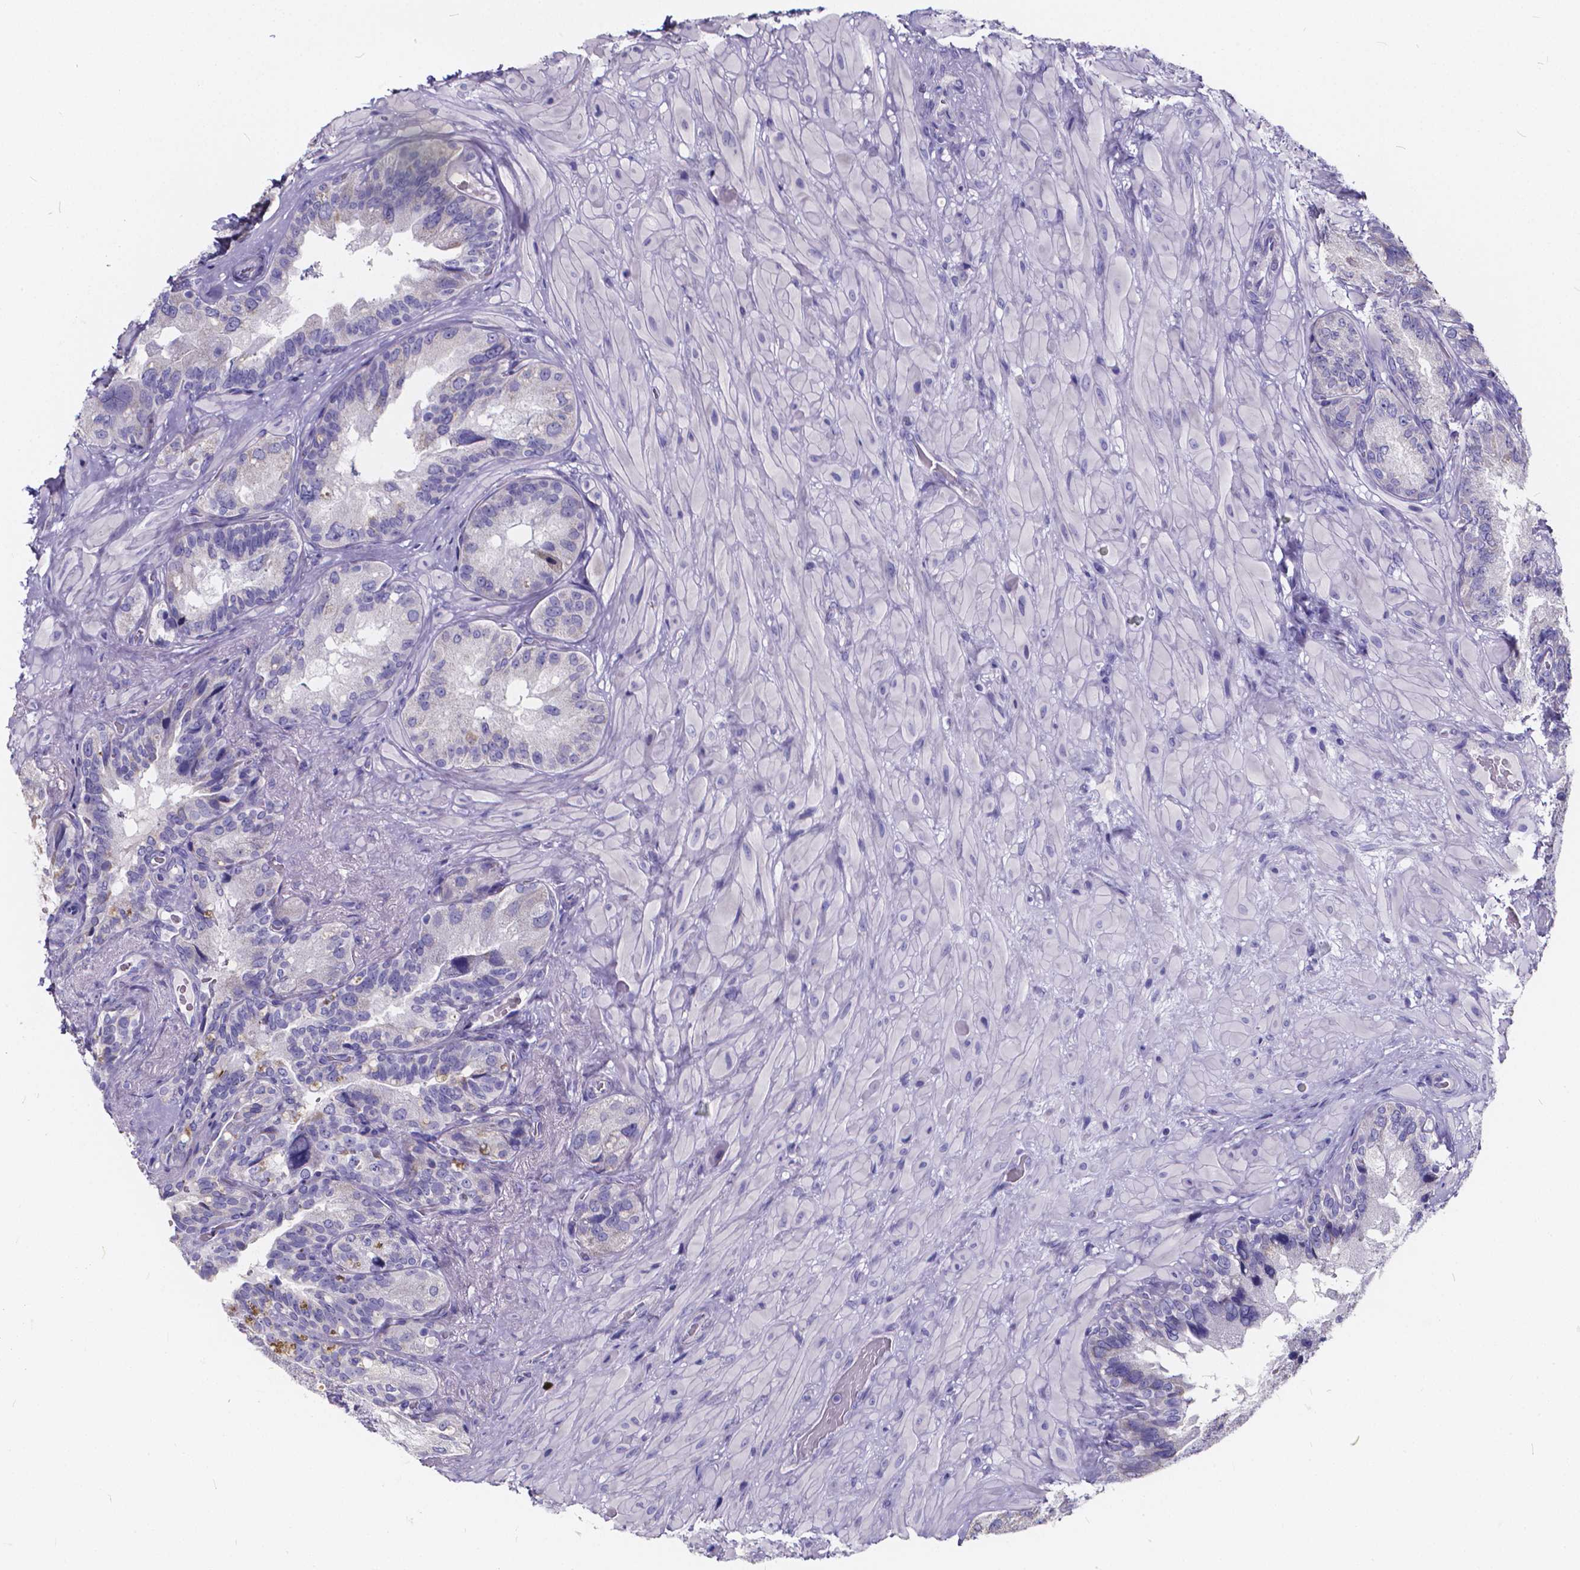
{"staining": {"intensity": "negative", "quantity": "none", "location": "none"}, "tissue": "seminal vesicle", "cell_type": "Glandular cells", "image_type": "normal", "snomed": [{"axis": "morphology", "description": "Normal tissue, NOS"}, {"axis": "topography", "description": "Seminal veicle"}], "caption": "Micrograph shows no significant protein staining in glandular cells of normal seminal vesicle.", "gene": "SPEF2", "patient": {"sex": "male", "age": 69}}